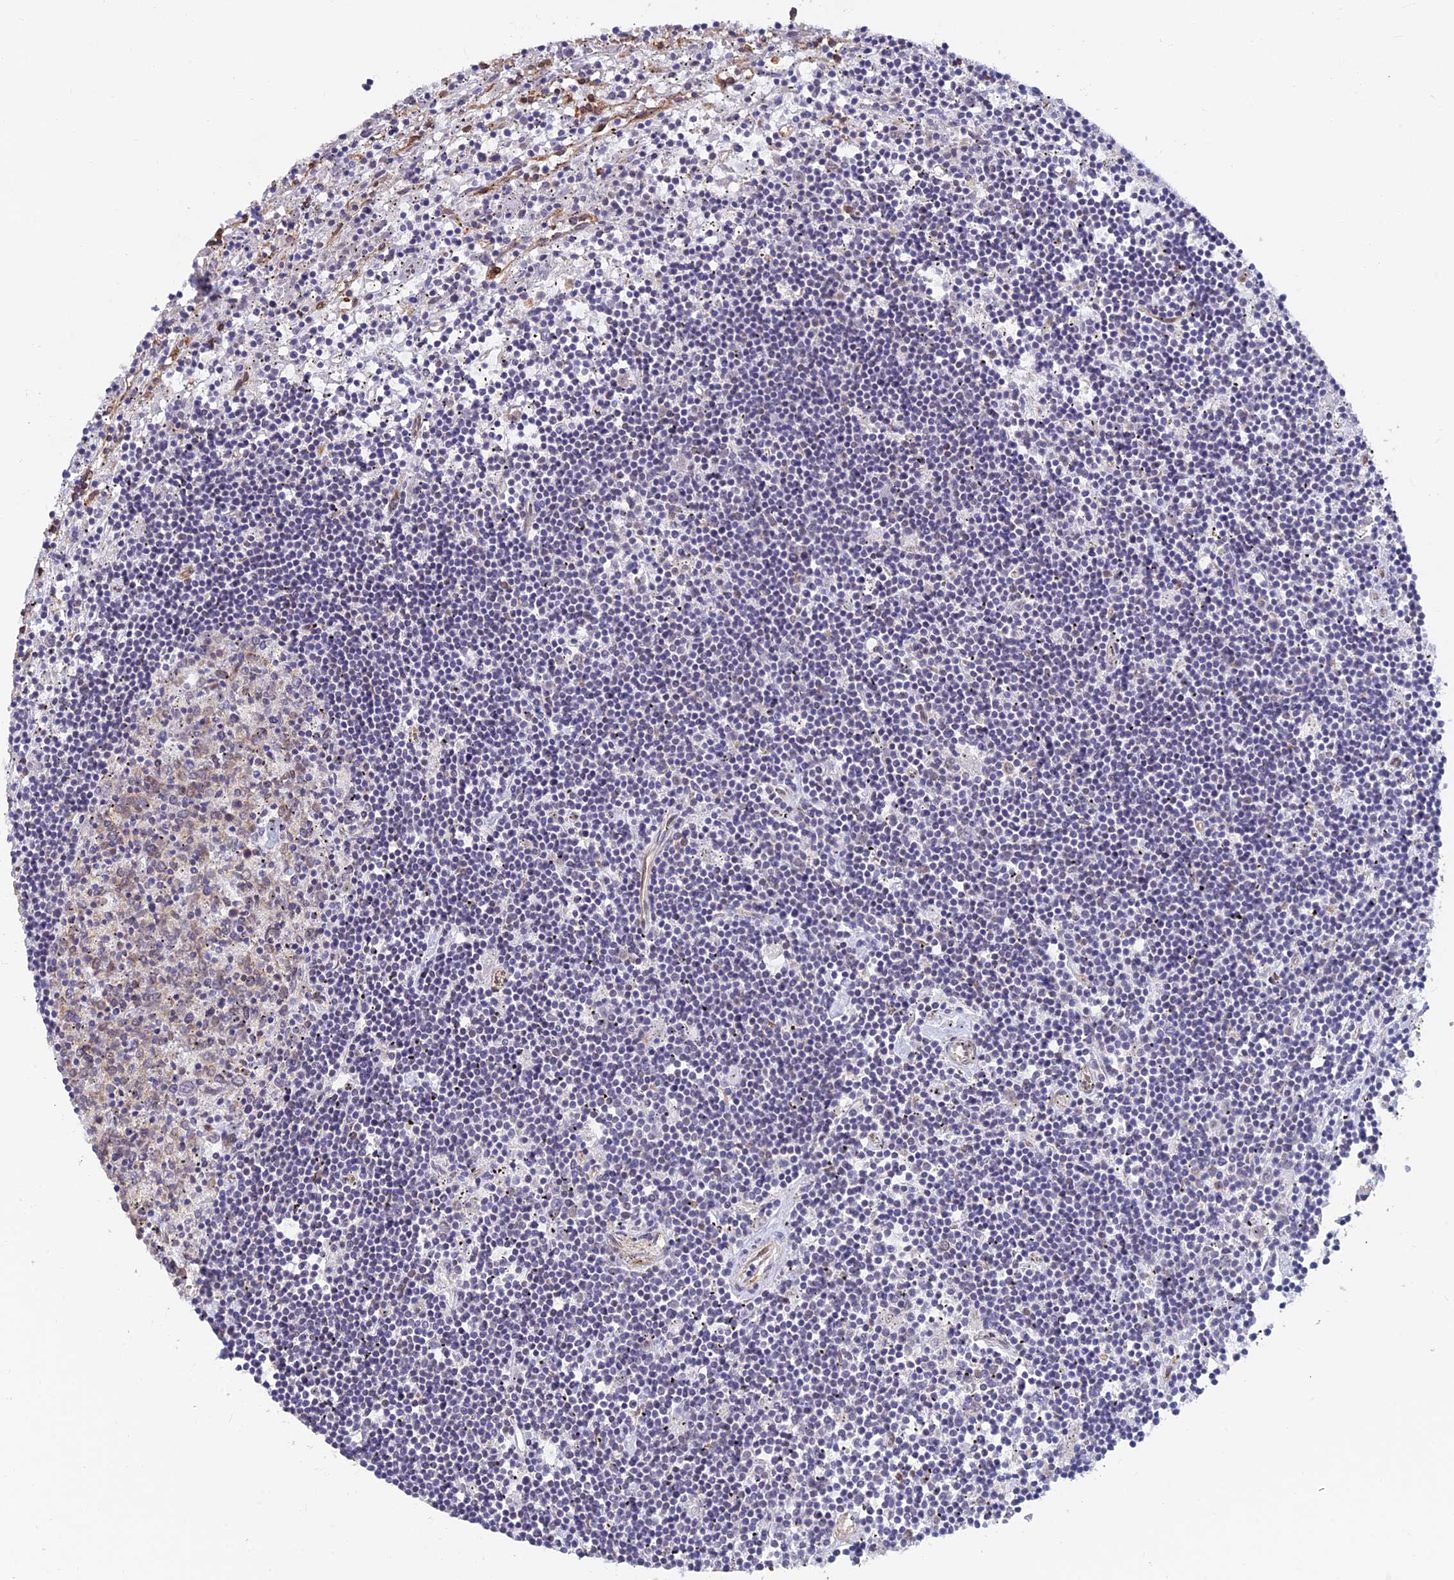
{"staining": {"intensity": "weak", "quantity": "<25%", "location": "cytoplasmic/membranous"}, "tissue": "lymphoma", "cell_type": "Tumor cells", "image_type": "cancer", "snomed": [{"axis": "morphology", "description": "Malignant lymphoma, non-Hodgkin's type, Low grade"}, {"axis": "topography", "description": "Spleen"}], "caption": "An image of lymphoma stained for a protein exhibits no brown staining in tumor cells. The staining was performed using DAB to visualize the protein expression in brown, while the nuclei were stained in blue with hematoxylin (Magnification: 20x).", "gene": "ALDH1L2", "patient": {"sex": "male", "age": 76}}